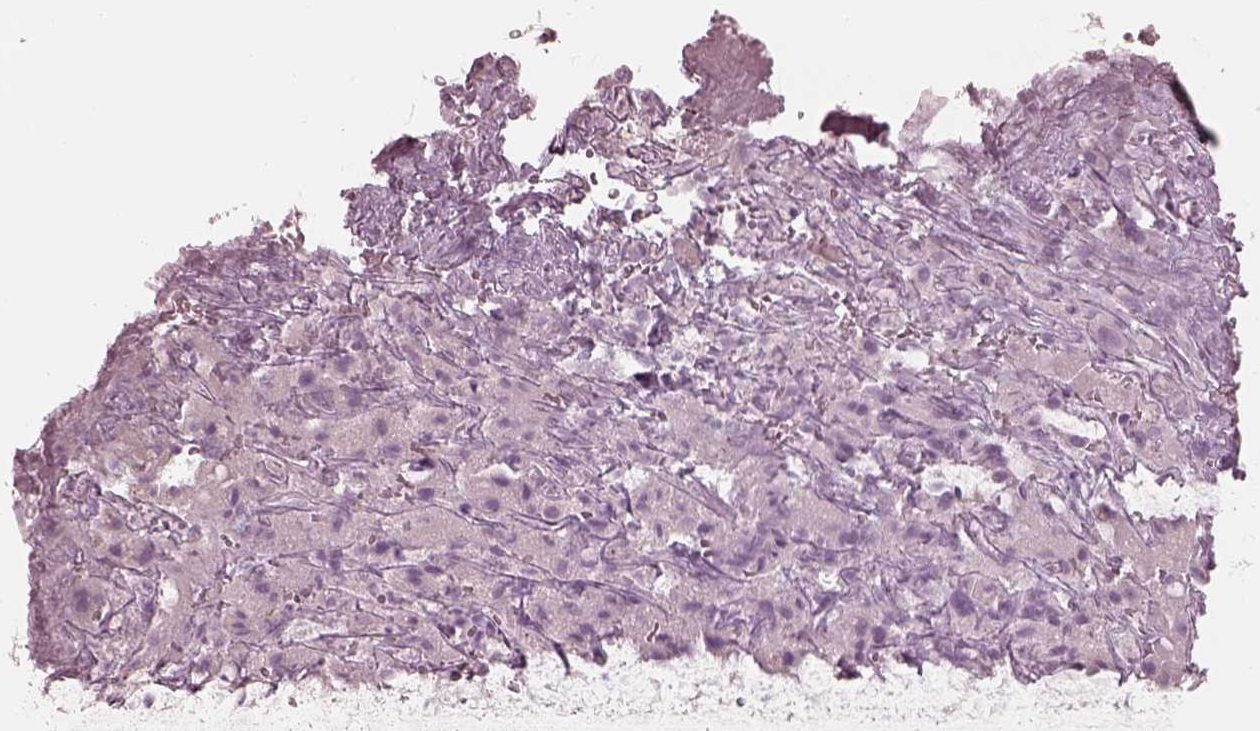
{"staining": {"intensity": "negative", "quantity": "none", "location": "none"}, "tissue": "liver cancer", "cell_type": "Tumor cells", "image_type": "cancer", "snomed": [{"axis": "morphology", "description": "Cholangiocarcinoma"}, {"axis": "topography", "description": "Liver"}], "caption": "An immunohistochemistry histopathology image of cholangiocarcinoma (liver) is shown. There is no staining in tumor cells of cholangiocarcinoma (liver). The staining was performed using DAB (3,3'-diaminobenzidine) to visualize the protein expression in brown, while the nuclei were stained in blue with hematoxylin (Magnification: 20x).", "gene": "KRTAP24-1", "patient": {"sex": "female", "age": 52}}